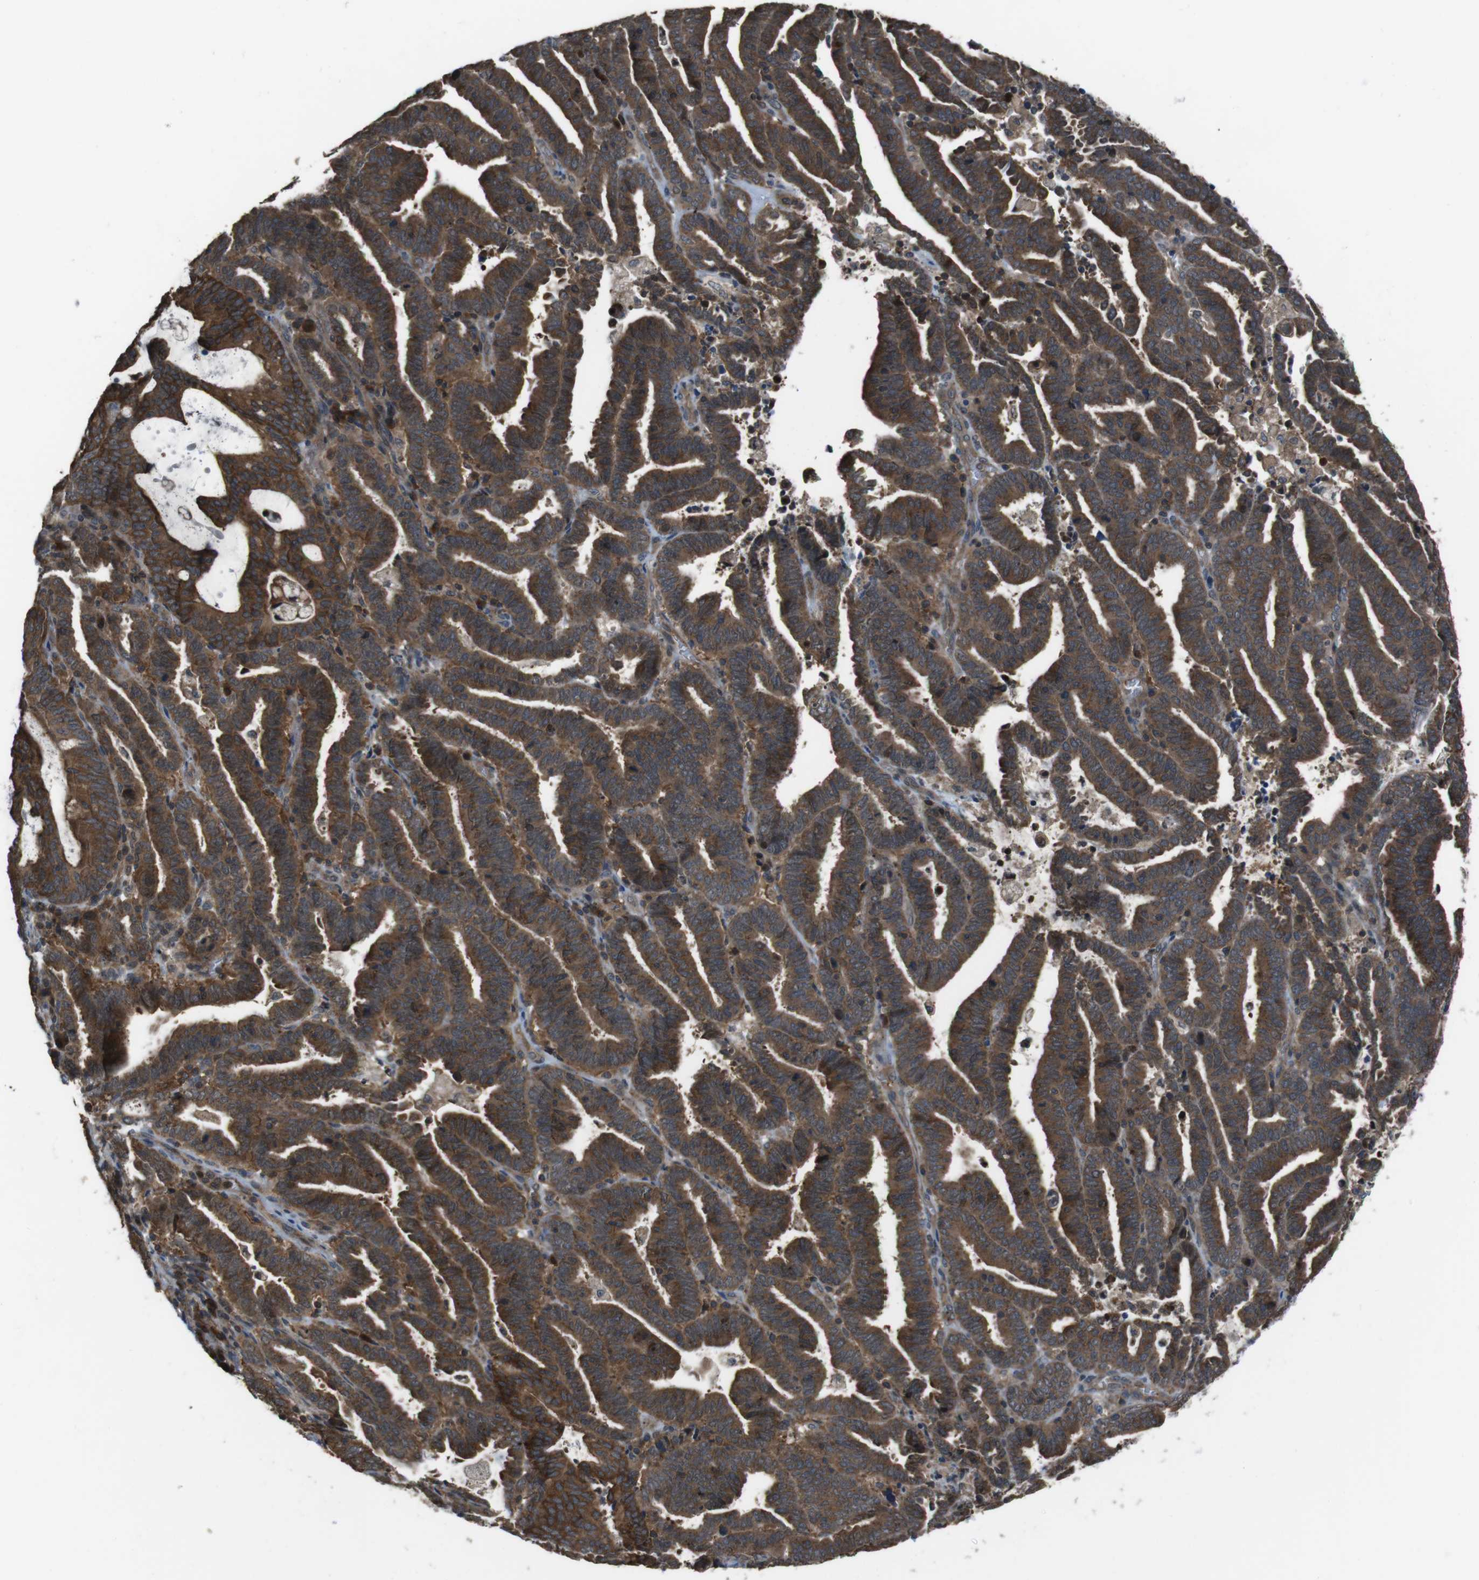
{"staining": {"intensity": "moderate", "quantity": ">75%", "location": "cytoplasmic/membranous"}, "tissue": "endometrial cancer", "cell_type": "Tumor cells", "image_type": "cancer", "snomed": [{"axis": "morphology", "description": "Adenocarcinoma, NOS"}, {"axis": "topography", "description": "Uterus"}], "caption": "This micrograph displays immunohistochemistry staining of adenocarcinoma (endometrial), with medium moderate cytoplasmic/membranous expression in about >75% of tumor cells.", "gene": "SLC22A23", "patient": {"sex": "female", "age": 83}}